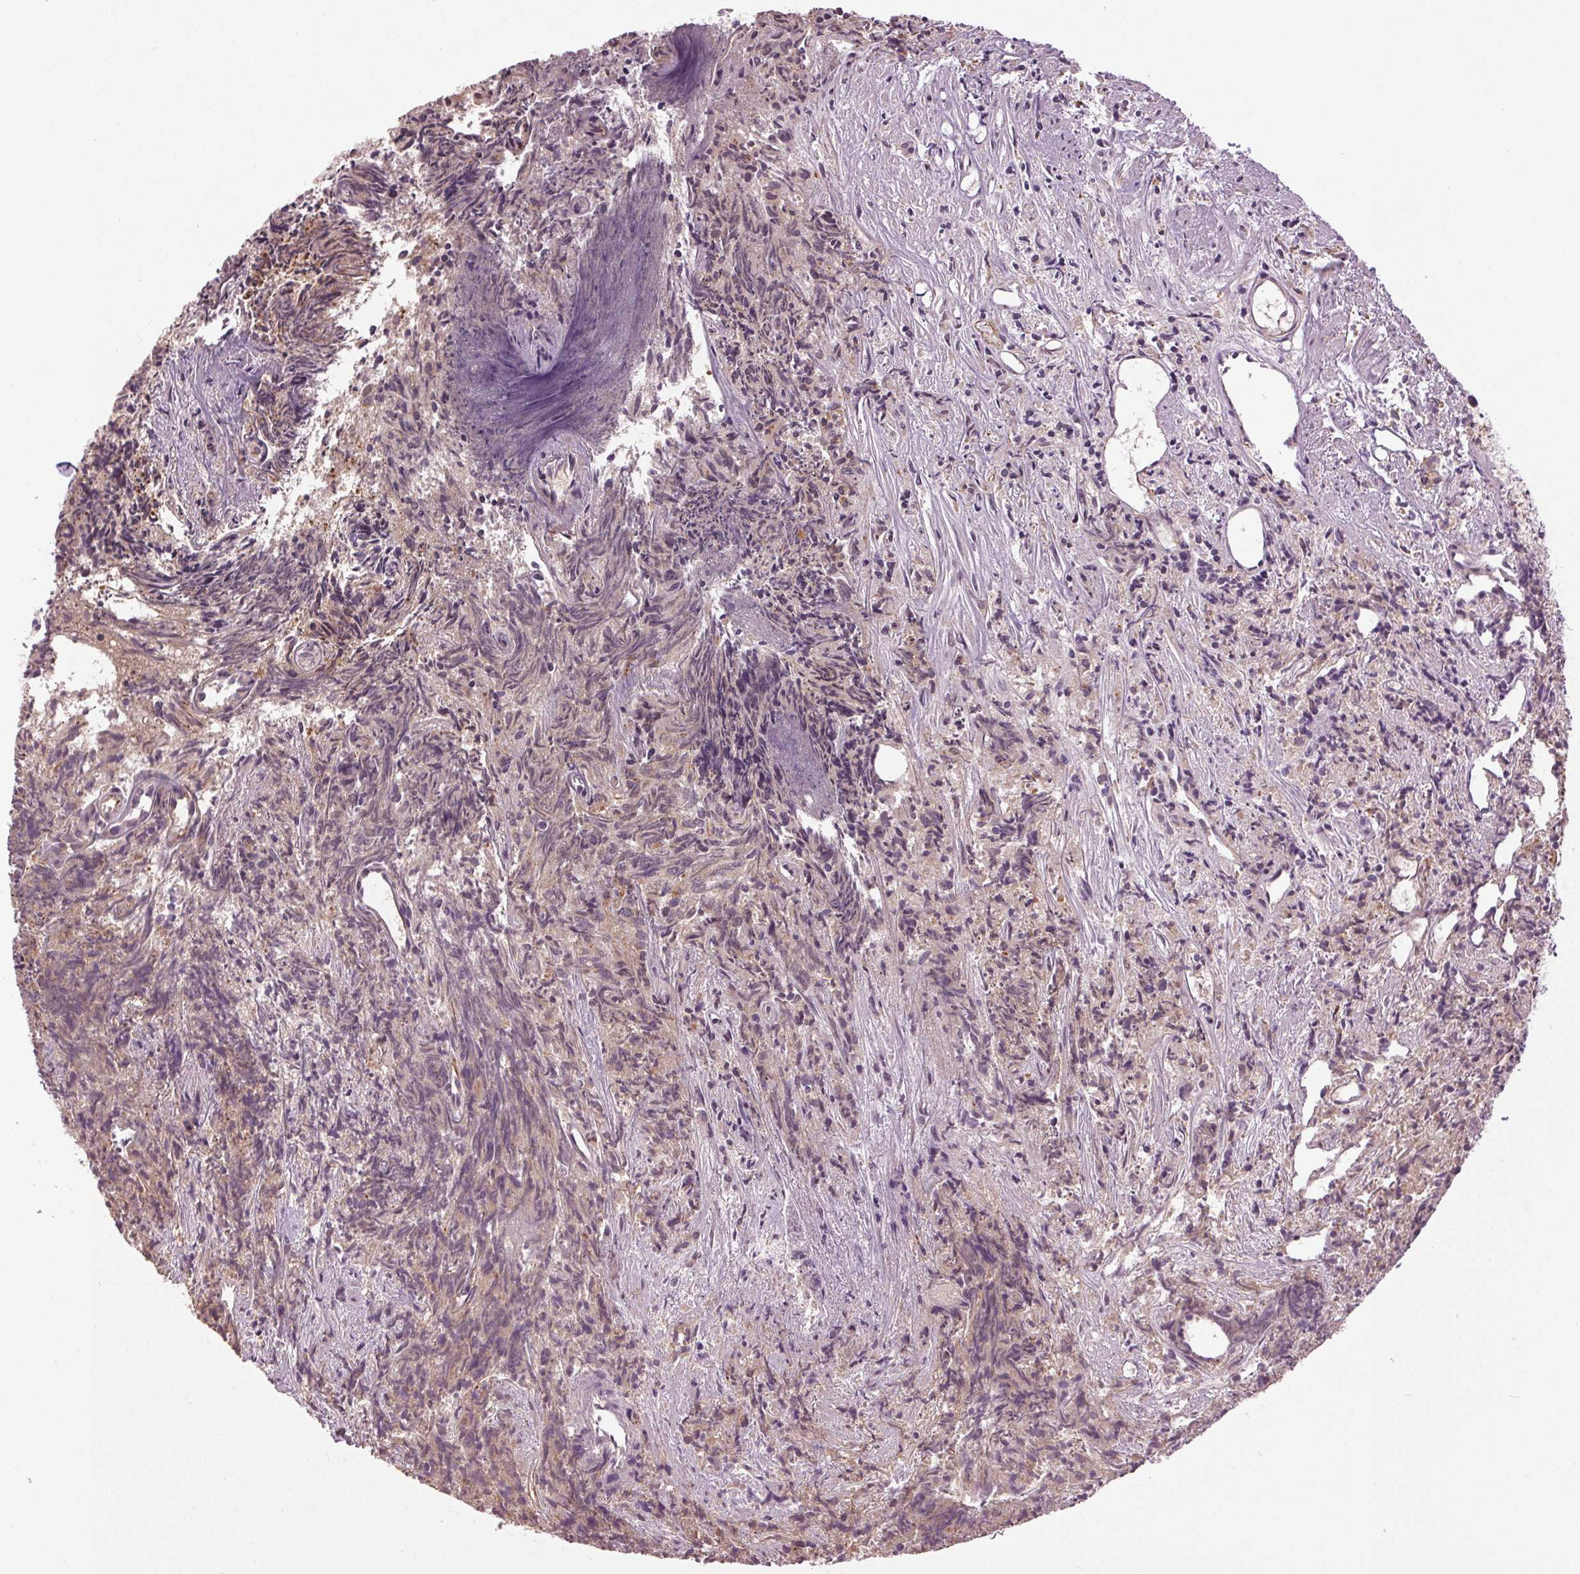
{"staining": {"intensity": "weak", "quantity": "25%-75%", "location": "cytoplasmic/membranous"}, "tissue": "prostate cancer", "cell_type": "Tumor cells", "image_type": "cancer", "snomed": [{"axis": "morphology", "description": "Adenocarcinoma, High grade"}, {"axis": "topography", "description": "Prostate"}], "caption": "Prostate cancer was stained to show a protein in brown. There is low levels of weak cytoplasmic/membranous expression in about 25%-75% of tumor cells.", "gene": "BSDC1", "patient": {"sex": "male", "age": 58}}